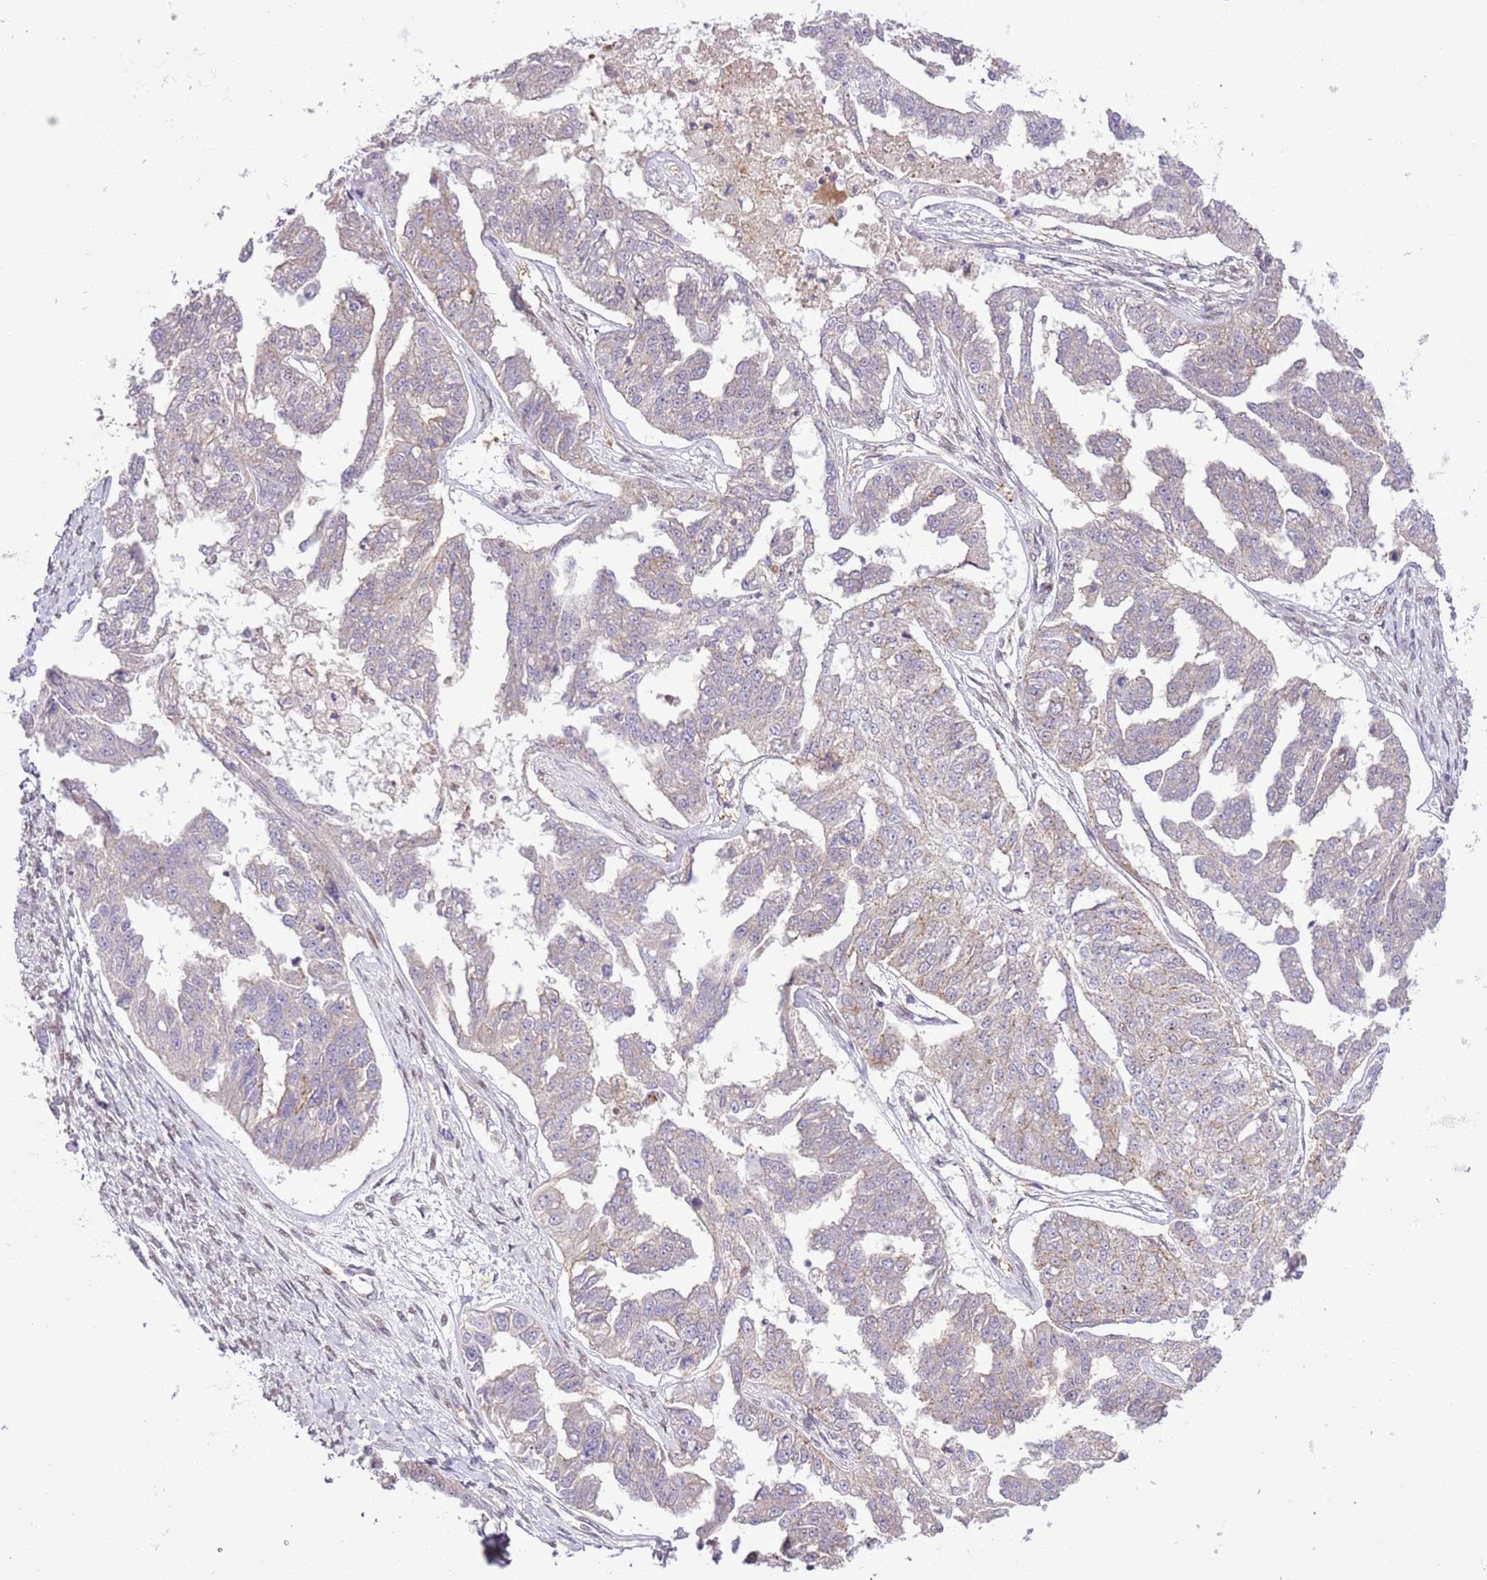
{"staining": {"intensity": "weak", "quantity": "<25%", "location": "cytoplasmic/membranous"}, "tissue": "ovarian cancer", "cell_type": "Tumor cells", "image_type": "cancer", "snomed": [{"axis": "morphology", "description": "Cystadenocarcinoma, serous, NOS"}, {"axis": "topography", "description": "Ovary"}], "caption": "IHC image of neoplastic tissue: human ovarian serous cystadenocarcinoma stained with DAB (3,3'-diaminobenzidine) displays no significant protein expression in tumor cells.", "gene": "NACC2", "patient": {"sex": "female", "age": 58}}